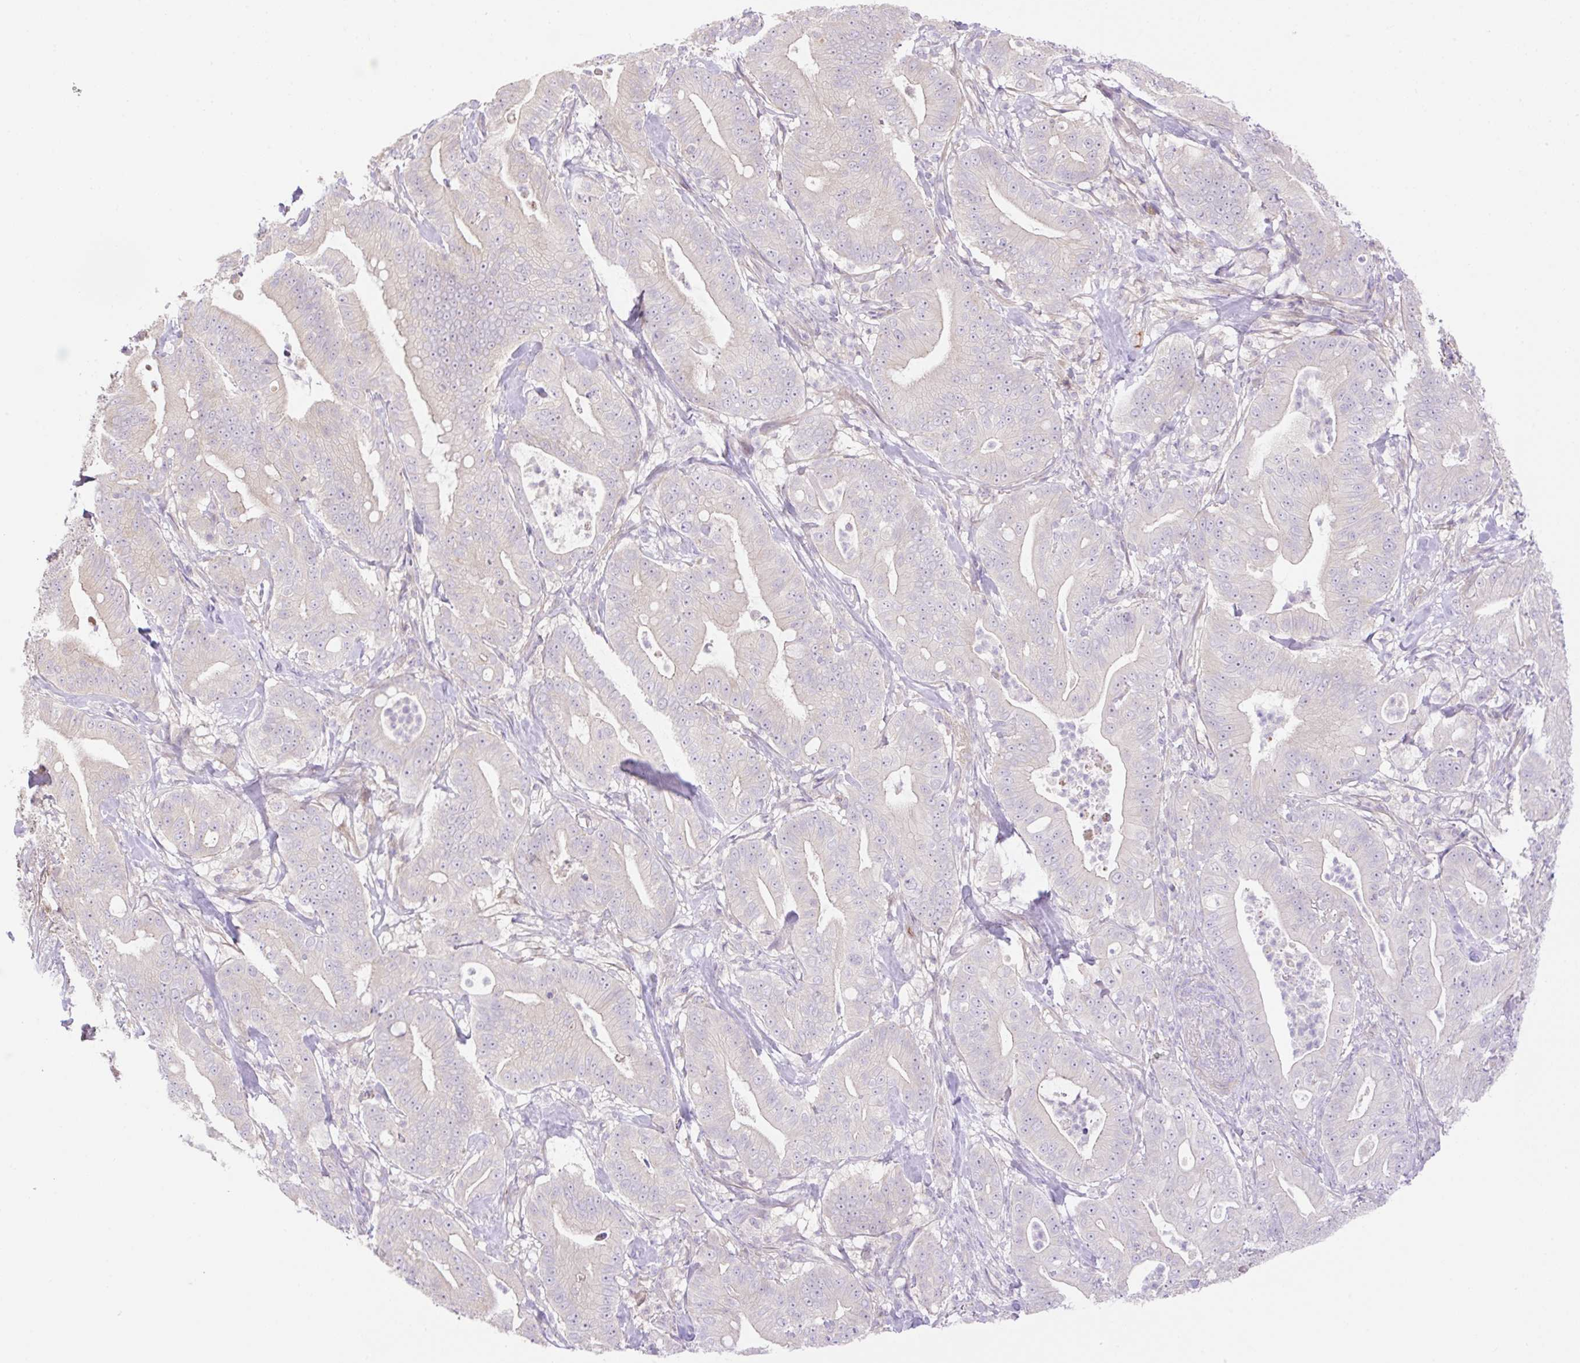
{"staining": {"intensity": "negative", "quantity": "none", "location": "none"}, "tissue": "pancreatic cancer", "cell_type": "Tumor cells", "image_type": "cancer", "snomed": [{"axis": "morphology", "description": "Adenocarcinoma, NOS"}, {"axis": "topography", "description": "Pancreas"}], "caption": "The immunohistochemistry micrograph has no significant staining in tumor cells of pancreatic adenocarcinoma tissue.", "gene": "VPS25", "patient": {"sex": "male", "age": 71}}